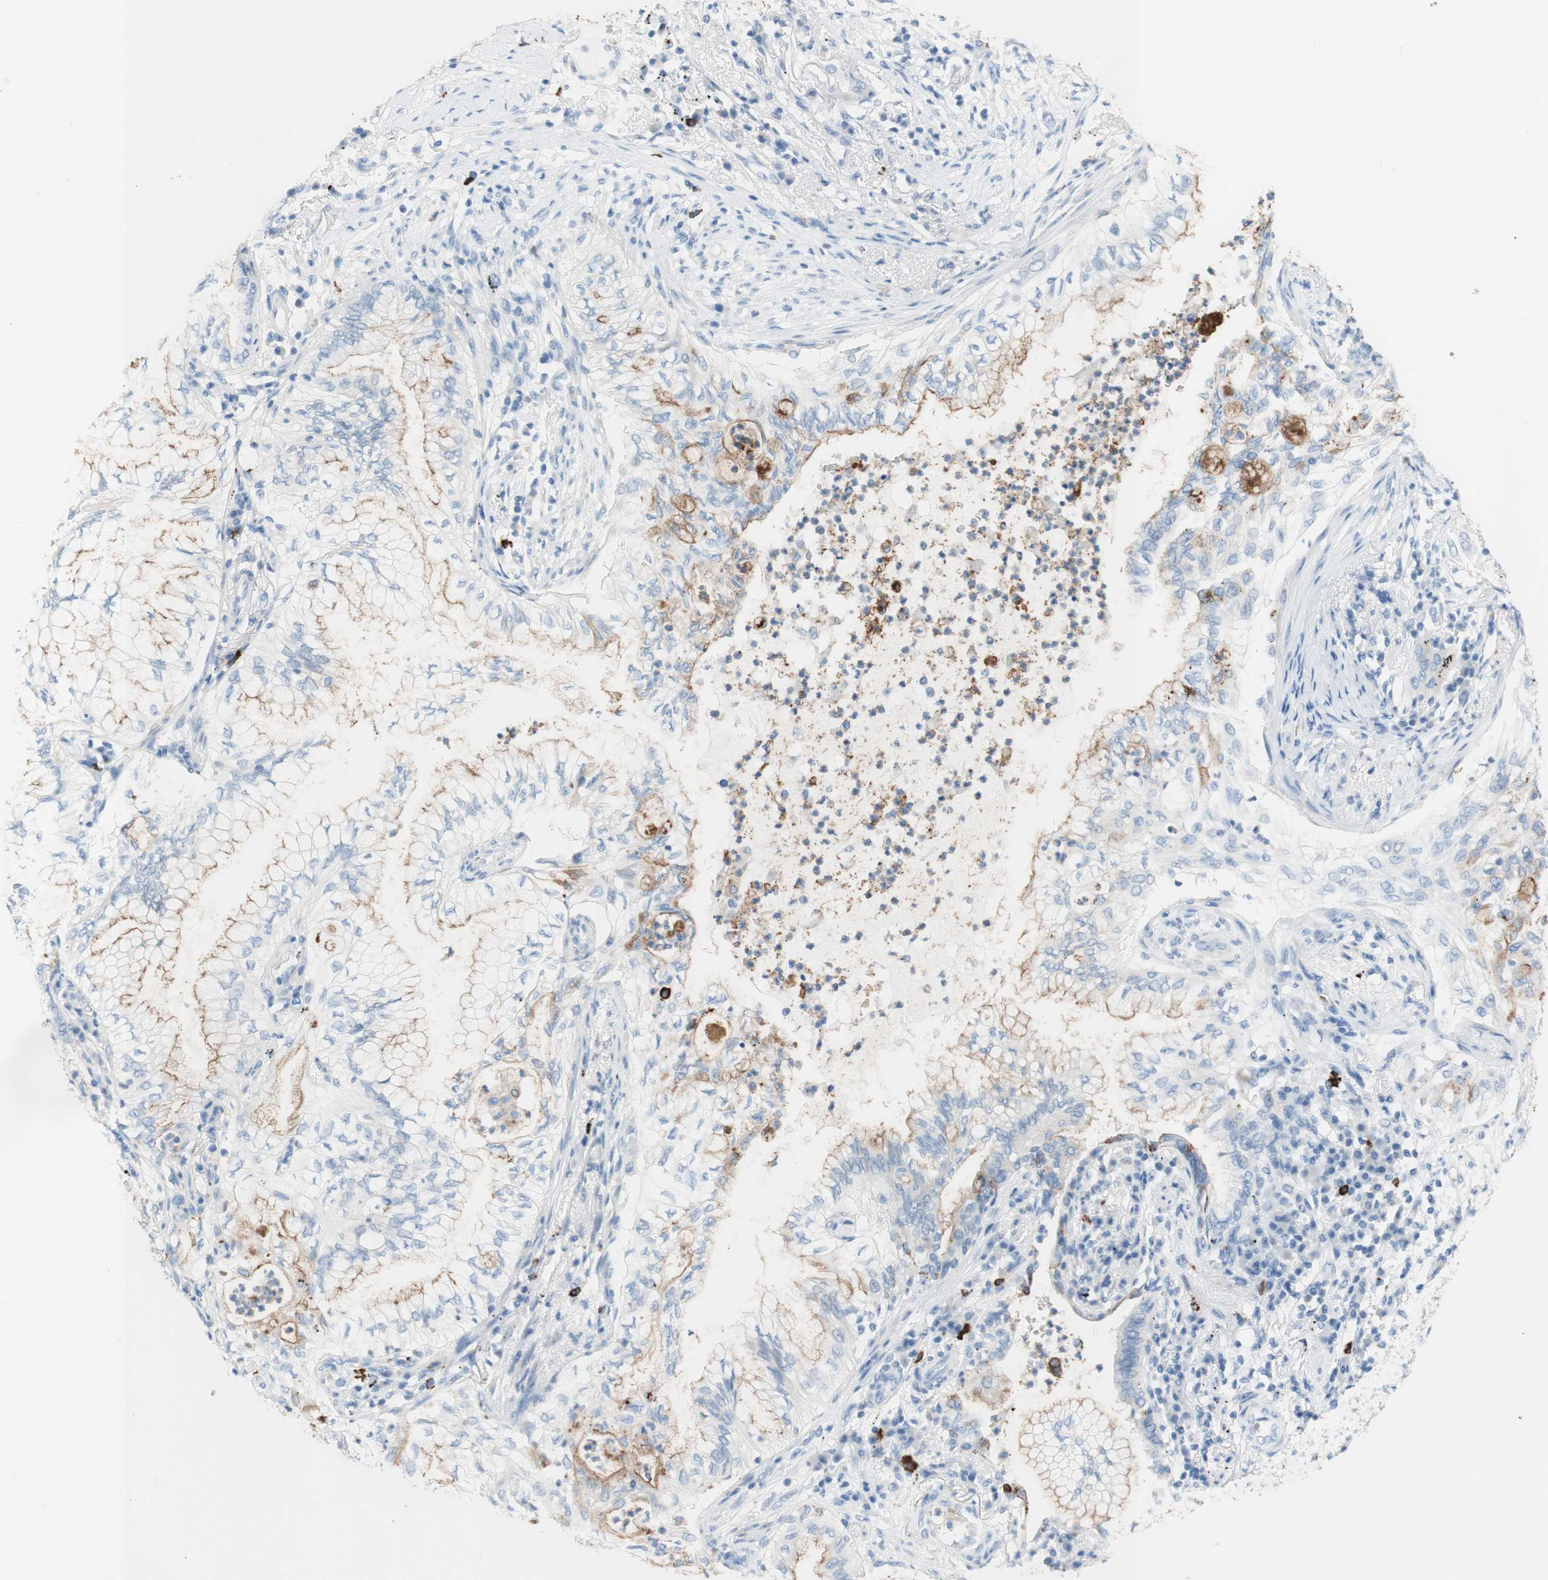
{"staining": {"intensity": "weak", "quantity": "25%-75%", "location": "cytoplasmic/membranous"}, "tissue": "lung cancer", "cell_type": "Tumor cells", "image_type": "cancer", "snomed": [{"axis": "morphology", "description": "Normal tissue, NOS"}, {"axis": "morphology", "description": "Adenocarcinoma, NOS"}, {"axis": "topography", "description": "Bronchus"}, {"axis": "topography", "description": "Lung"}], "caption": "Immunohistochemistry image of neoplastic tissue: human lung adenocarcinoma stained using IHC displays low levels of weak protein expression localized specifically in the cytoplasmic/membranous of tumor cells, appearing as a cytoplasmic/membranous brown color.", "gene": "CEACAM1", "patient": {"sex": "female", "age": 70}}